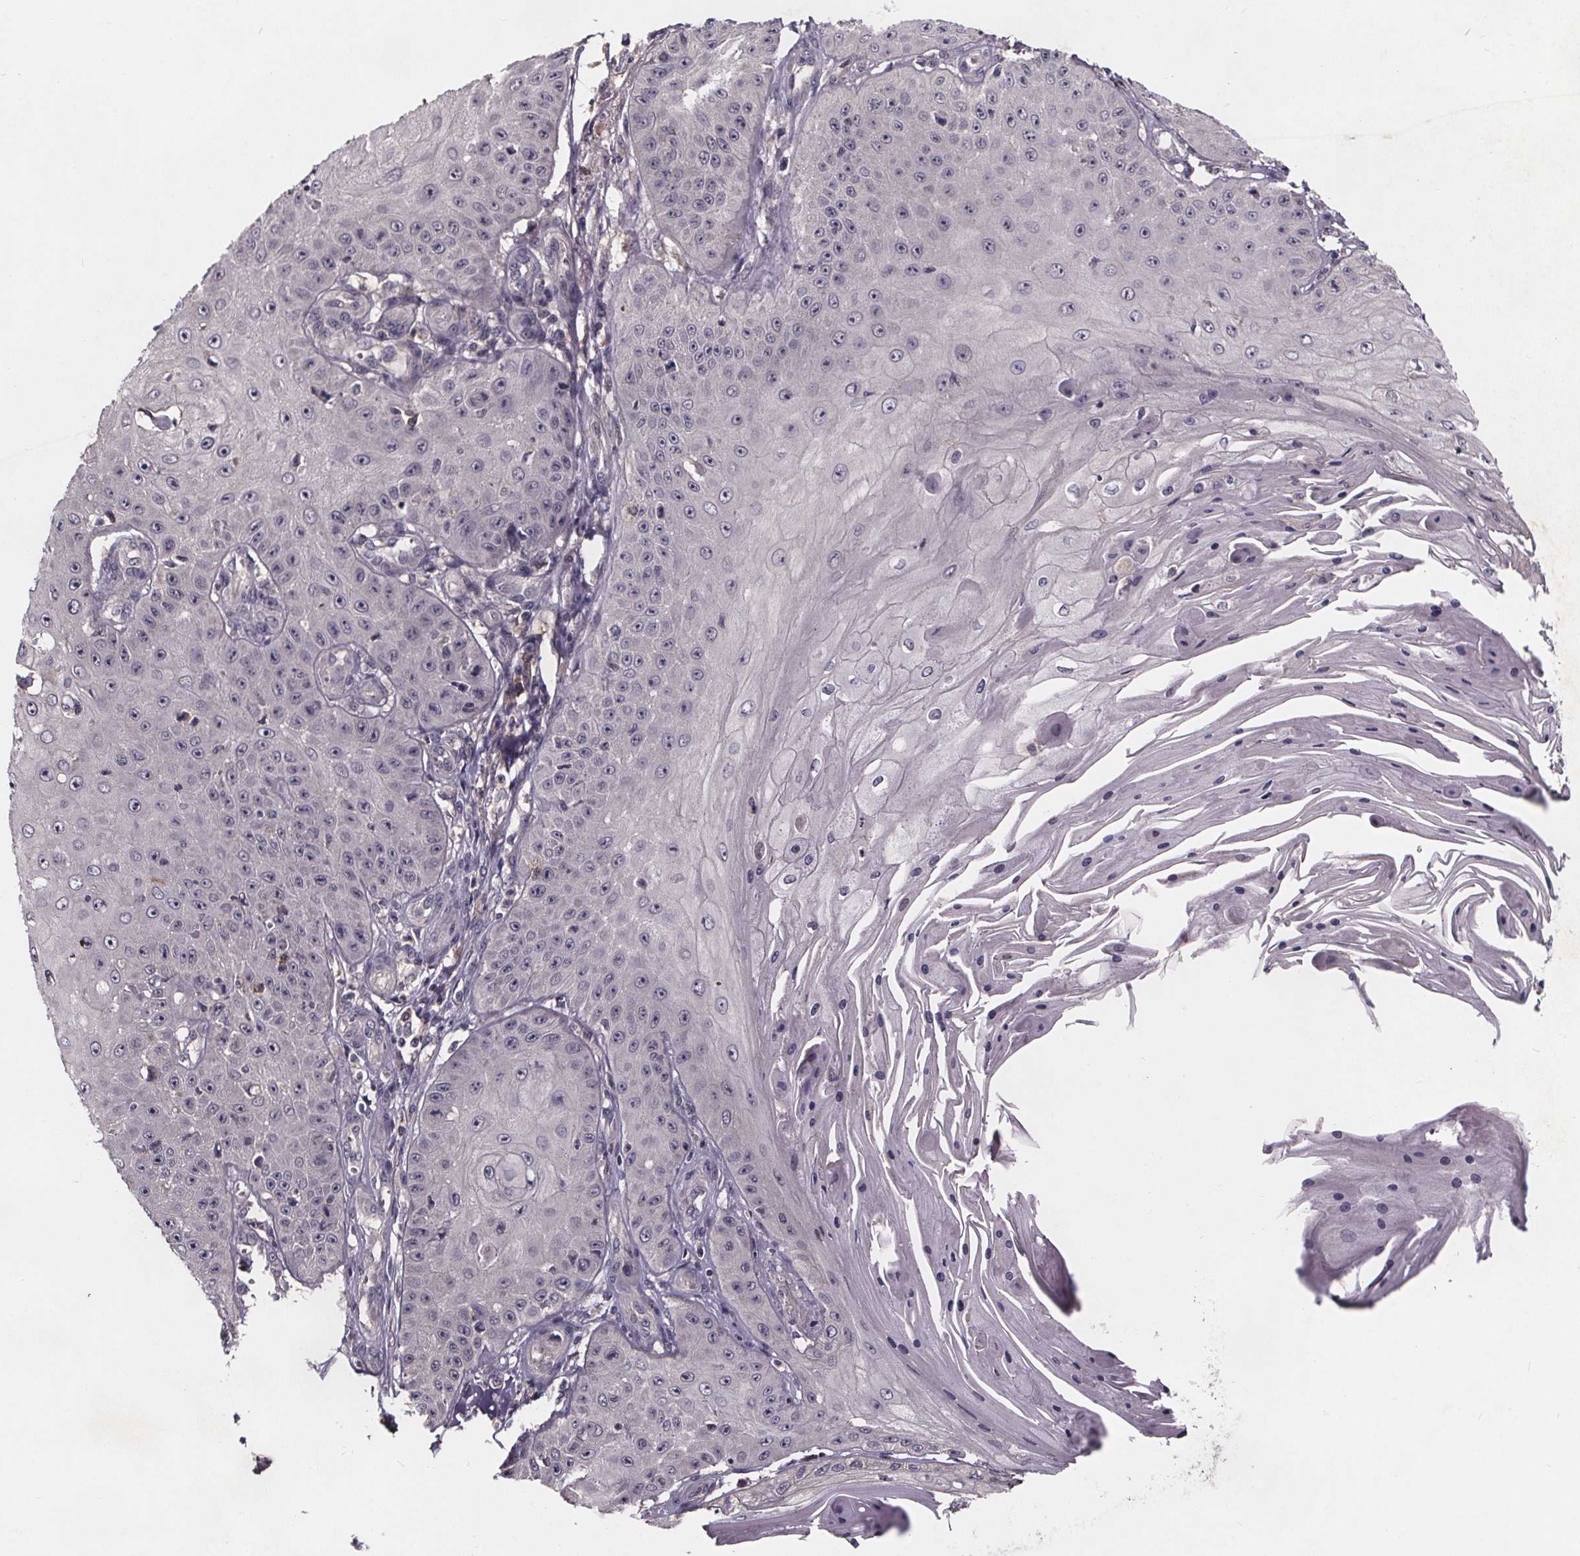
{"staining": {"intensity": "negative", "quantity": "none", "location": "none"}, "tissue": "skin cancer", "cell_type": "Tumor cells", "image_type": "cancer", "snomed": [{"axis": "morphology", "description": "Squamous cell carcinoma, NOS"}, {"axis": "topography", "description": "Skin"}], "caption": "A high-resolution image shows IHC staining of skin squamous cell carcinoma, which displays no significant positivity in tumor cells. (DAB immunohistochemistry visualized using brightfield microscopy, high magnification).", "gene": "SMIM1", "patient": {"sex": "male", "age": 70}}